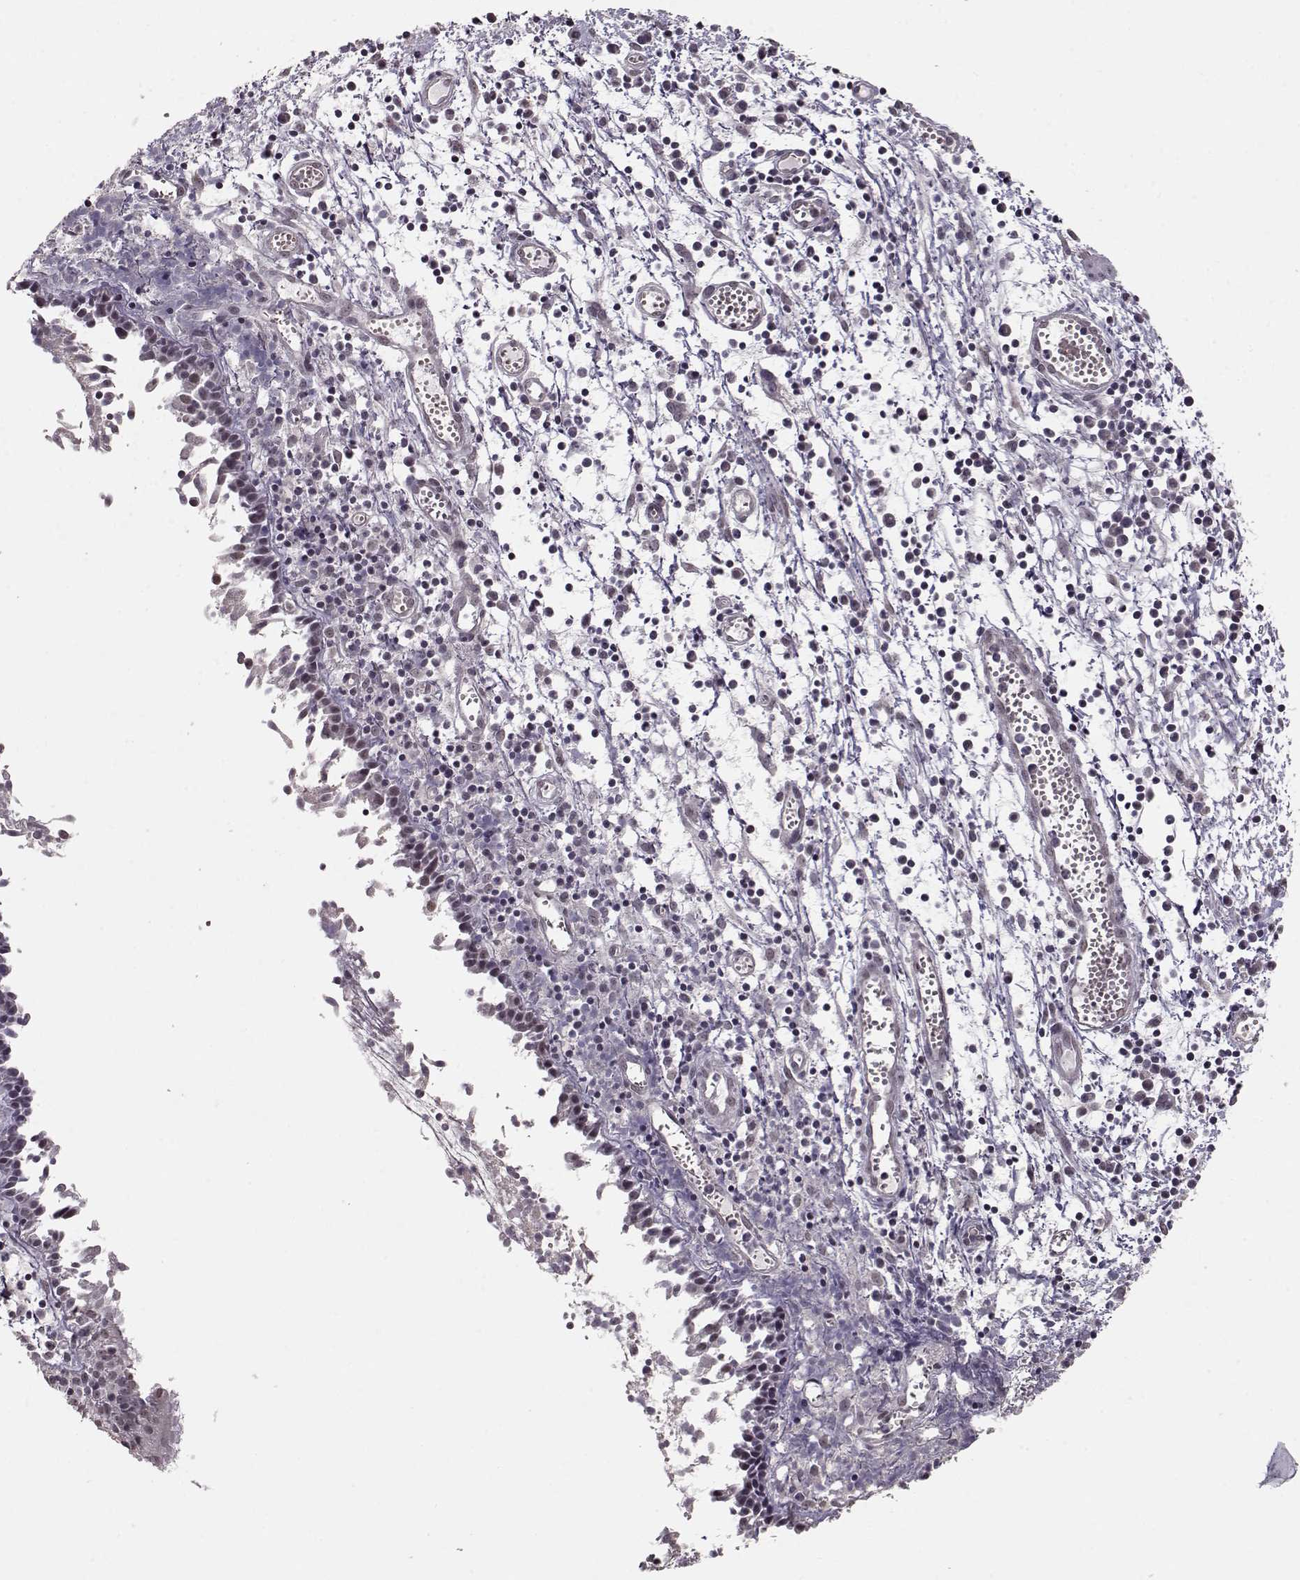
{"staining": {"intensity": "negative", "quantity": "none", "location": "none"}, "tissue": "nasopharynx", "cell_type": "Respiratory epithelial cells", "image_type": "normal", "snomed": [{"axis": "morphology", "description": "Normal tissue, NOS"}, {"axis": "topography", "description": "Nasopharynx"}], "caption": "This is an IHC photomicrograph of benign human nasopharynx. There is no staining in respiratory epithelial cells.", "gene": "PCP4", "patient": {"sex": "male", "age": 9}}